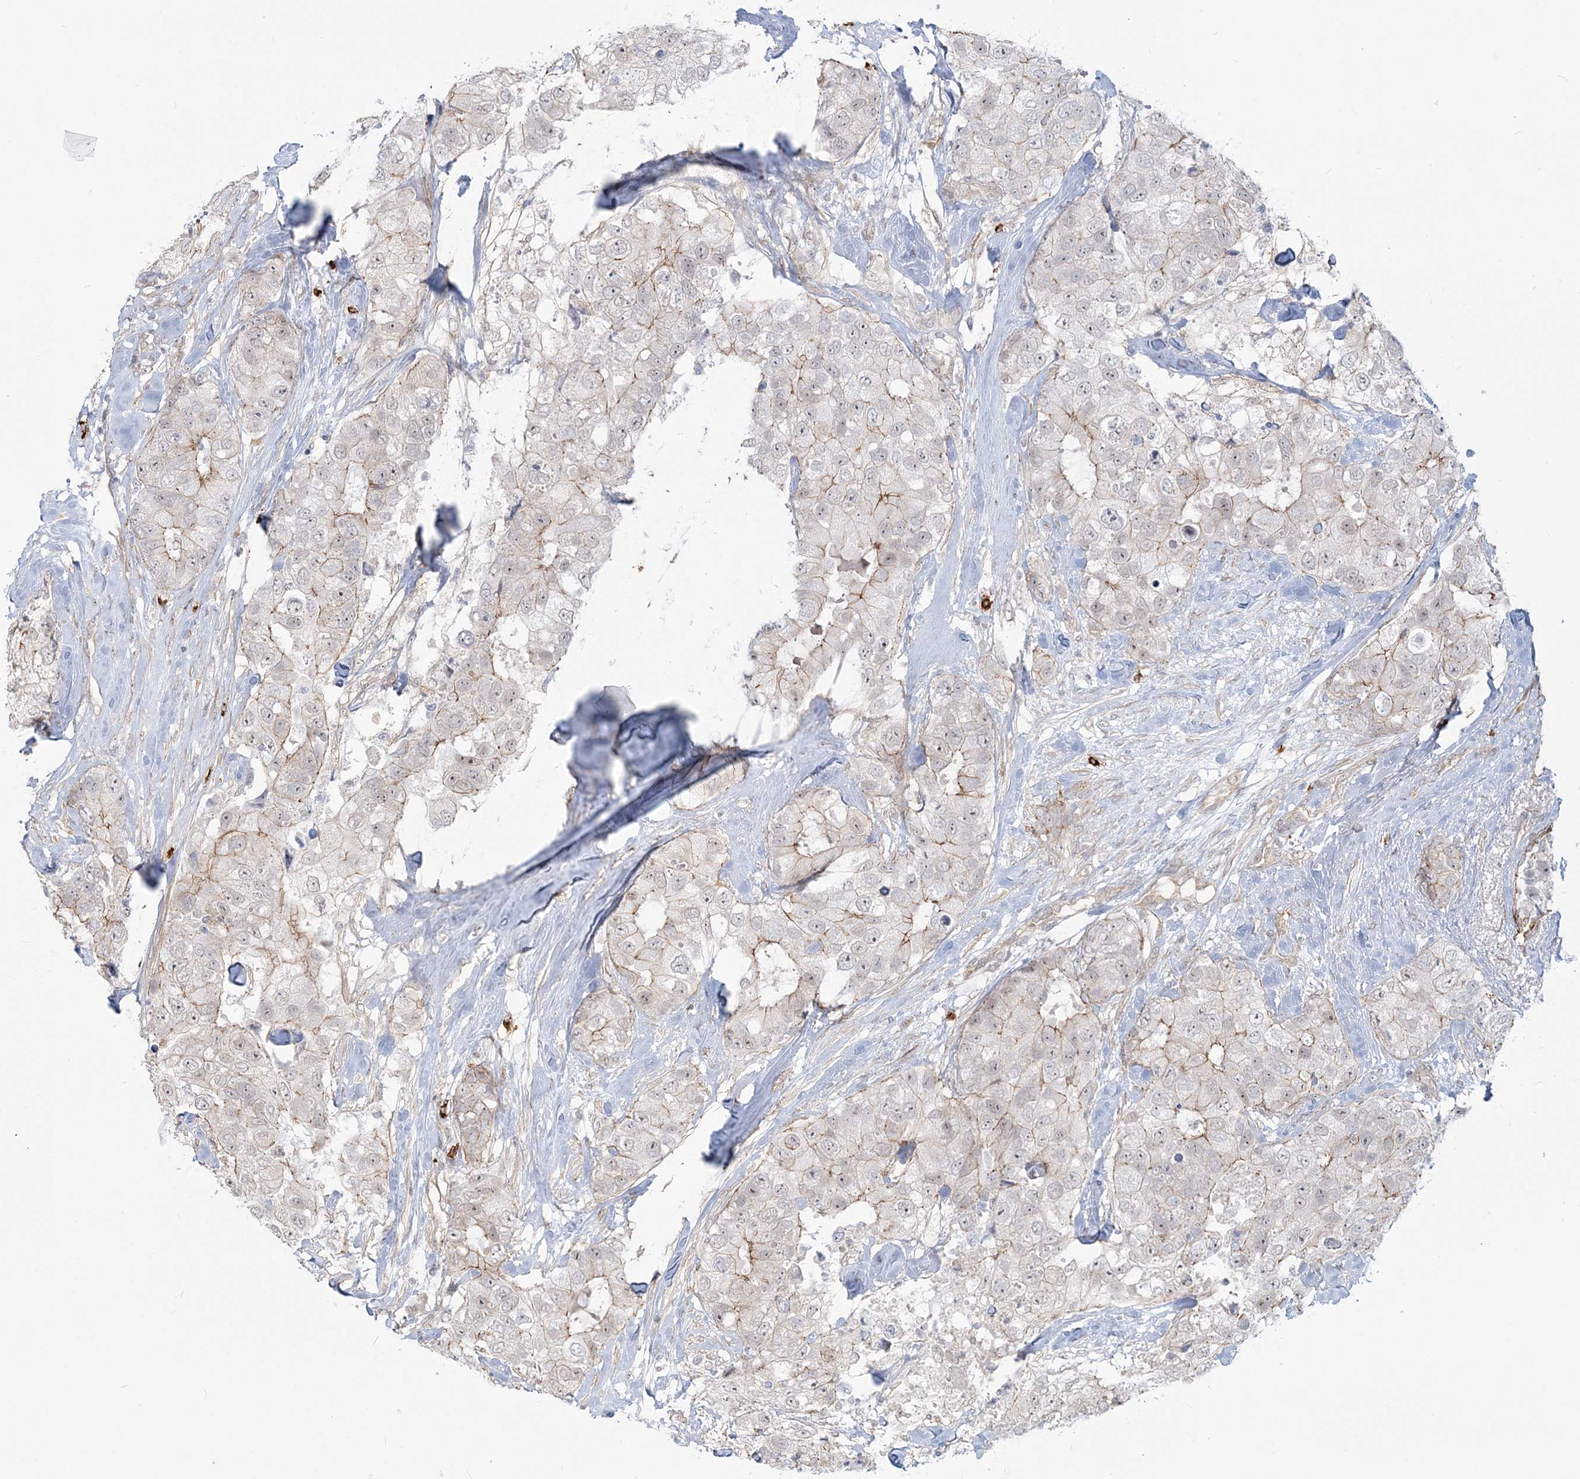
{"staining": {"intensity": "moderate", "quantity": "<25%", "location": "cytoplasmic/membranous"}, "tissue": "breast cancer", "cell_type": "Tumor cells", "image_type": "cancer", "snomed": [{"axis": "morphology", "description": "Duct carcinoma"}, {"axis": "topography", "description": "Breast"}], "caption": "Breast infiltrating ductal carcinoma stained with immunohistochemistry (IHC) demonstrates moderate cytoplasmic/membranous expression in approximately <25% of tumor cells.", "gene": "SH3PXD2A", "patient": {"sex": "female", "age": 62}}